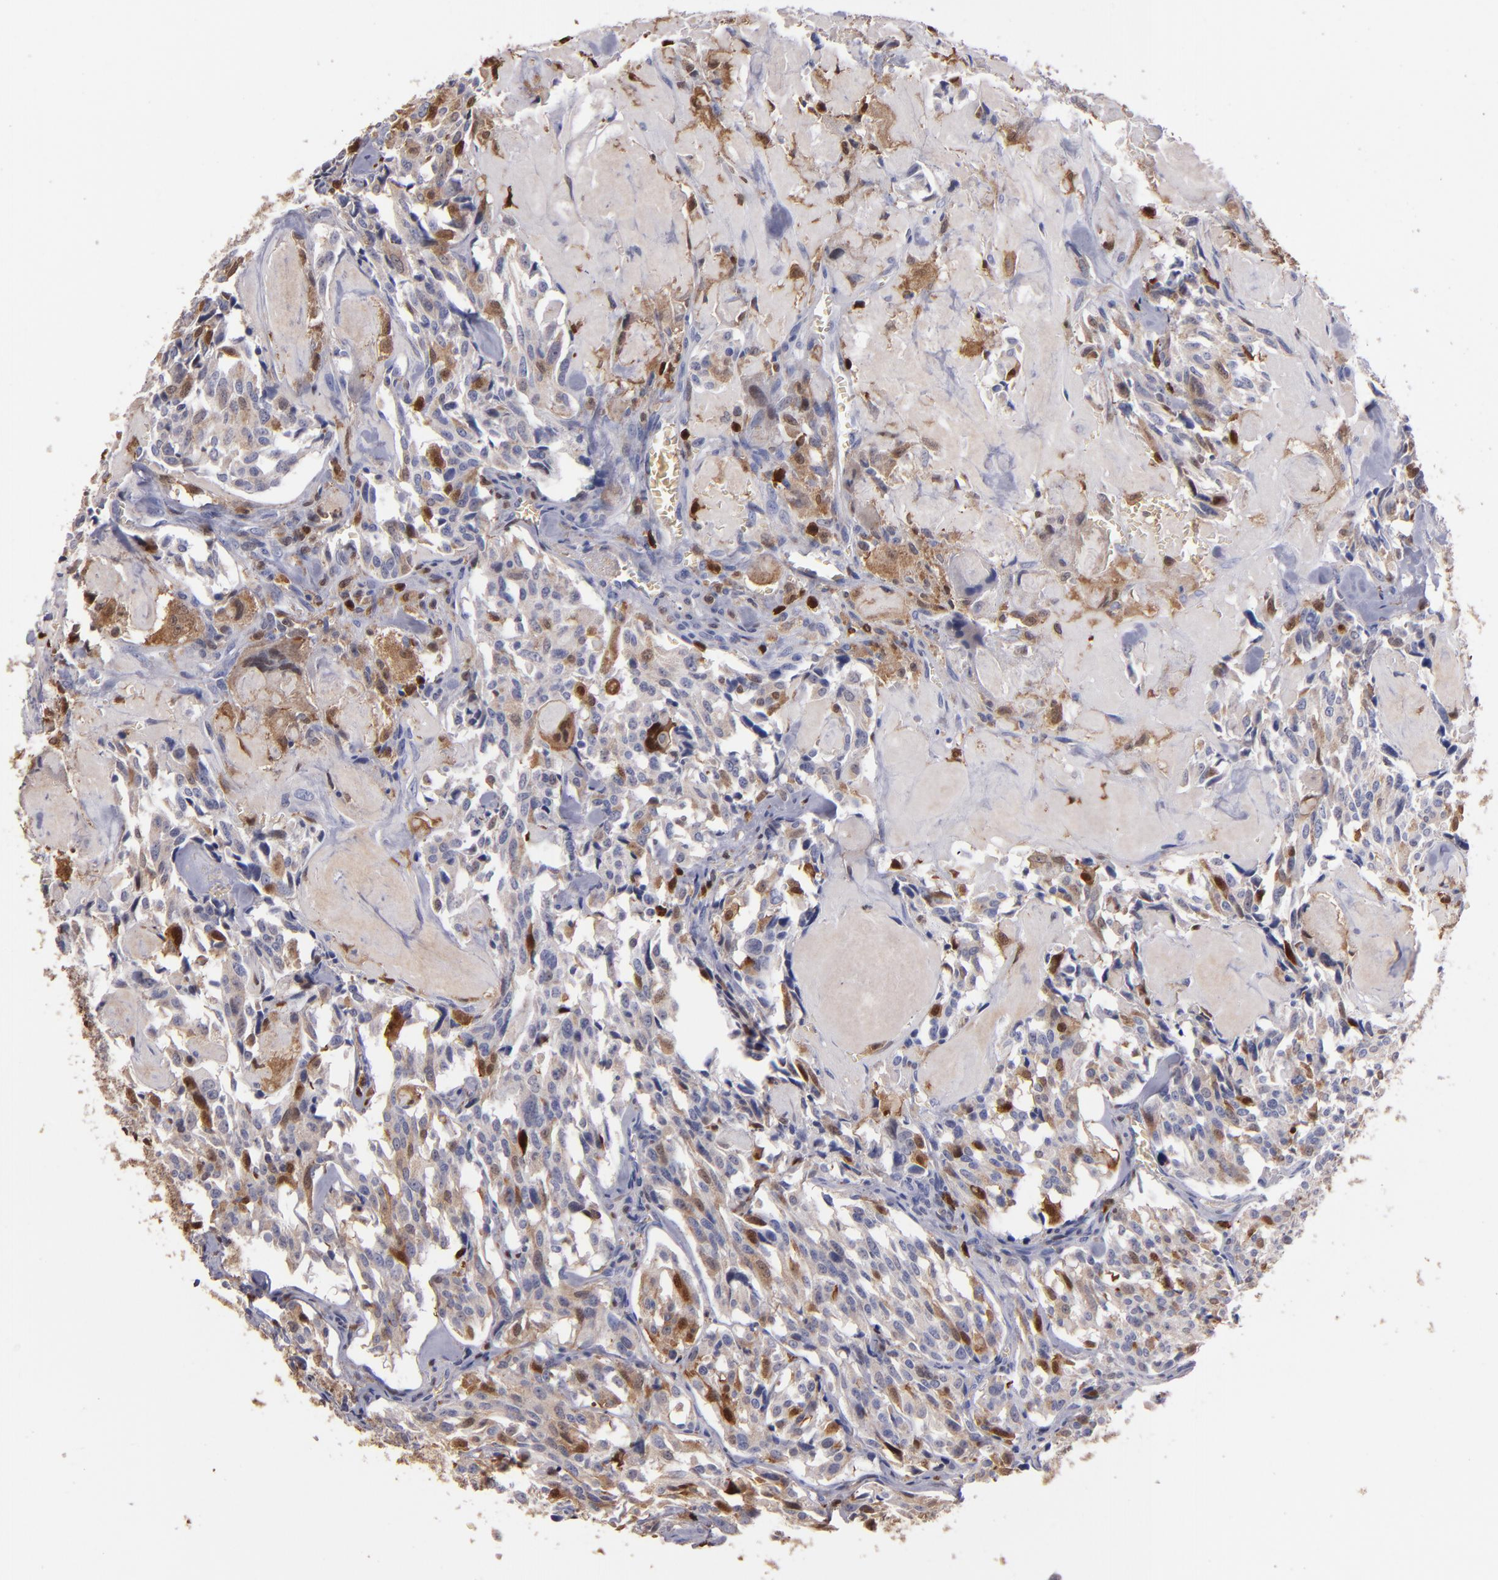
{"staining": {"intensity": "moderate", "quantity": "<25%", "location": "cytoplasmic/membranous,nuclear"}, "tissue": "thyroid cancer", "cell_type": "Tumor cells", "image_type": "cancer", "snomed": [{"axis": "morphology", "description": "Carcinoma, NOS"}, {"axis": "morphology", "description": "Carcinoid, malignant, NOS"}, {"axis": "topography", "description": "Thyroid gland"}], "caption": "Human carcinoma (thyroid) stained with a protein marker demonstrates moderate staining in tumor cells.", "gene": "S100A4", "patient": {"sex": "male", "age": 33}}